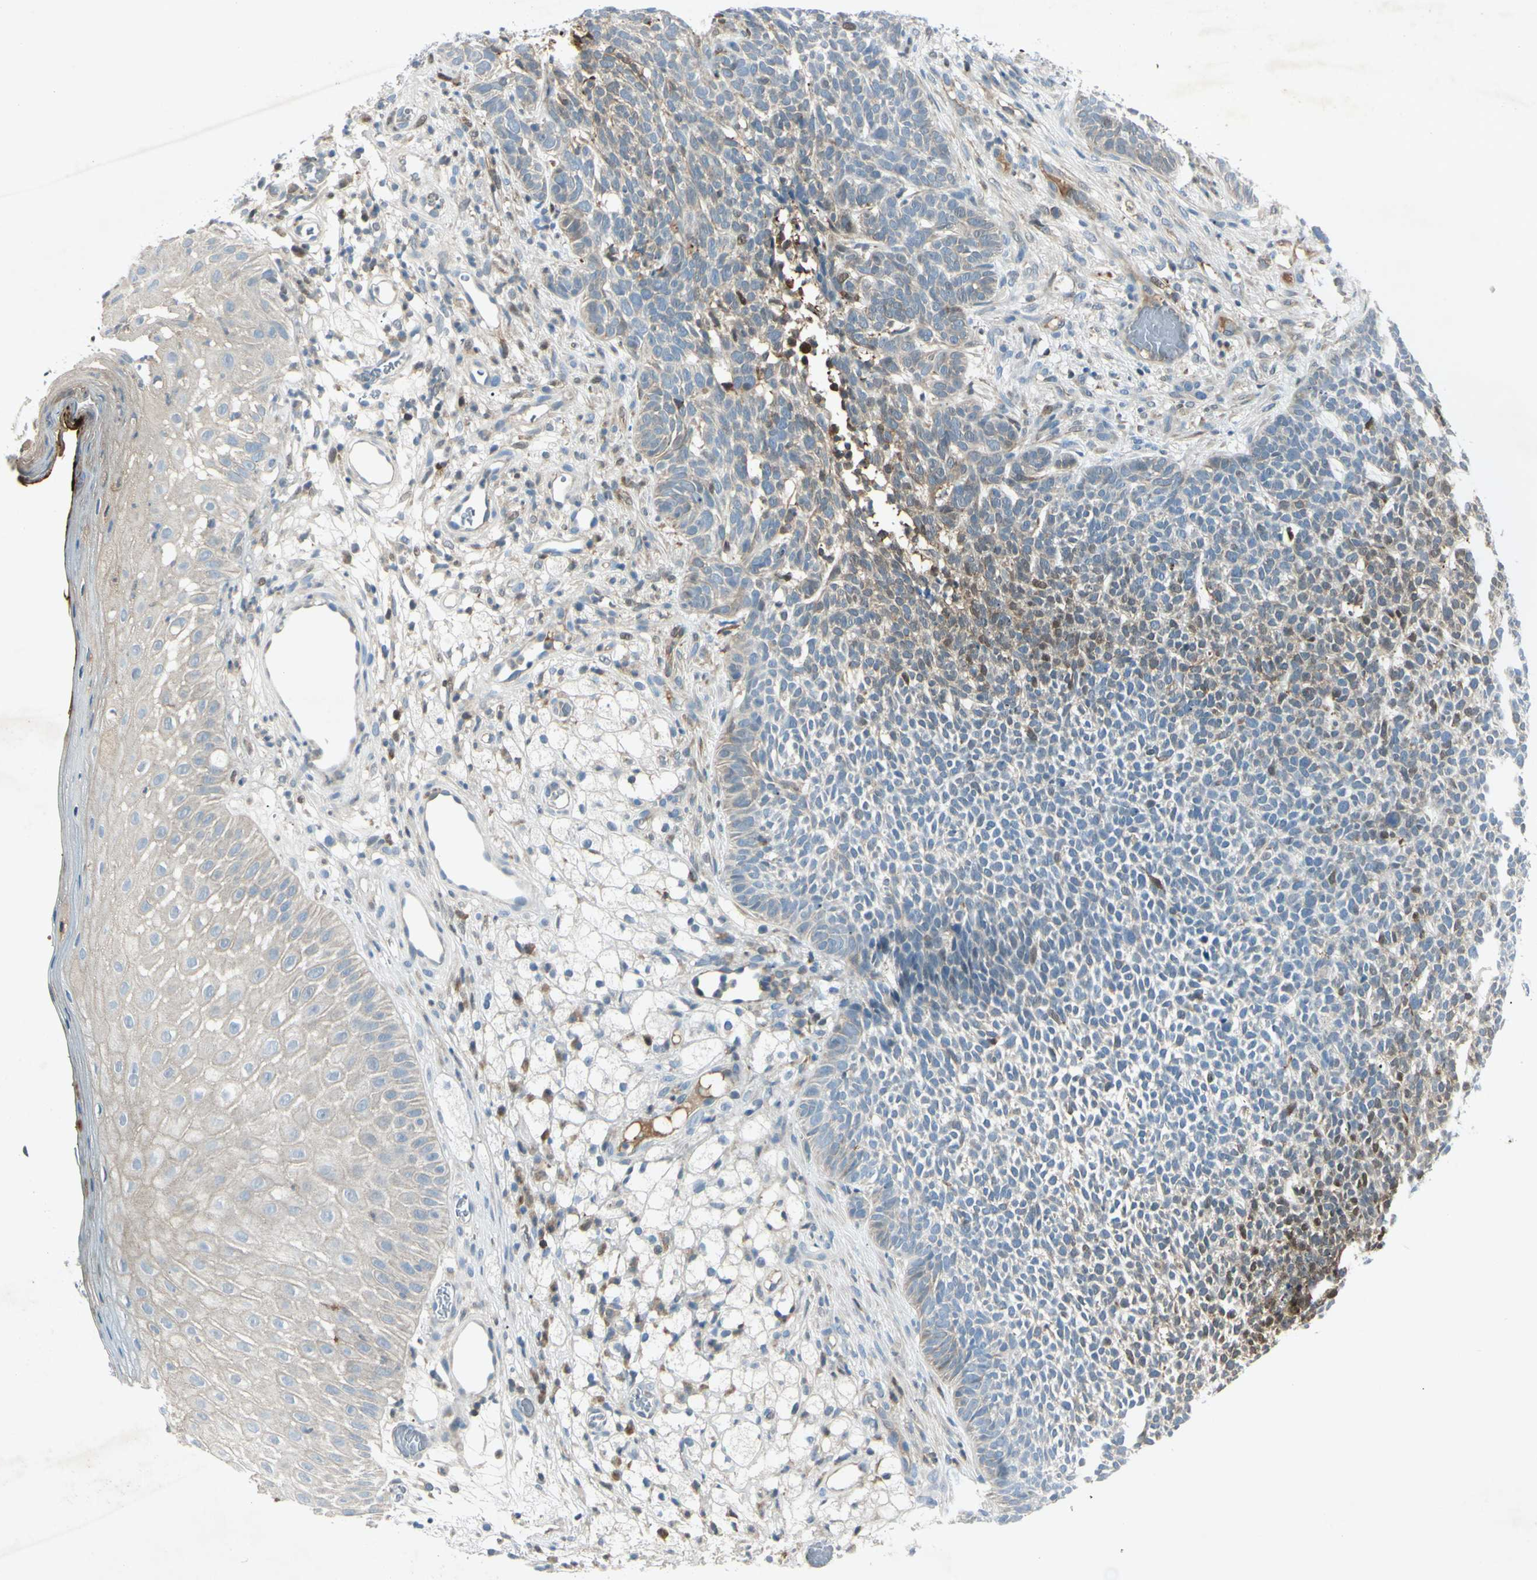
{"staining": {"intensity": "moderate", "quantity": "<25%", "location": "cytoplasmic/membranous"}, "tissue": "skin cancer", "cell_type": "Tumor cells", "image_type": "cancer", "snomed": [{"axis": "morphology", "description": "Basal cell carcinoma"}, {"axis": "topography", "description": "Skin"}], "caption": "An IHC micrograph of tumor tissue is shown. Protein staining in brown labels moderate cytoplasmic/membranous positivity in skin cancer within tumor cells.", "gene": "C1orf159", "patient": {"sex": "female", "age": 84}}